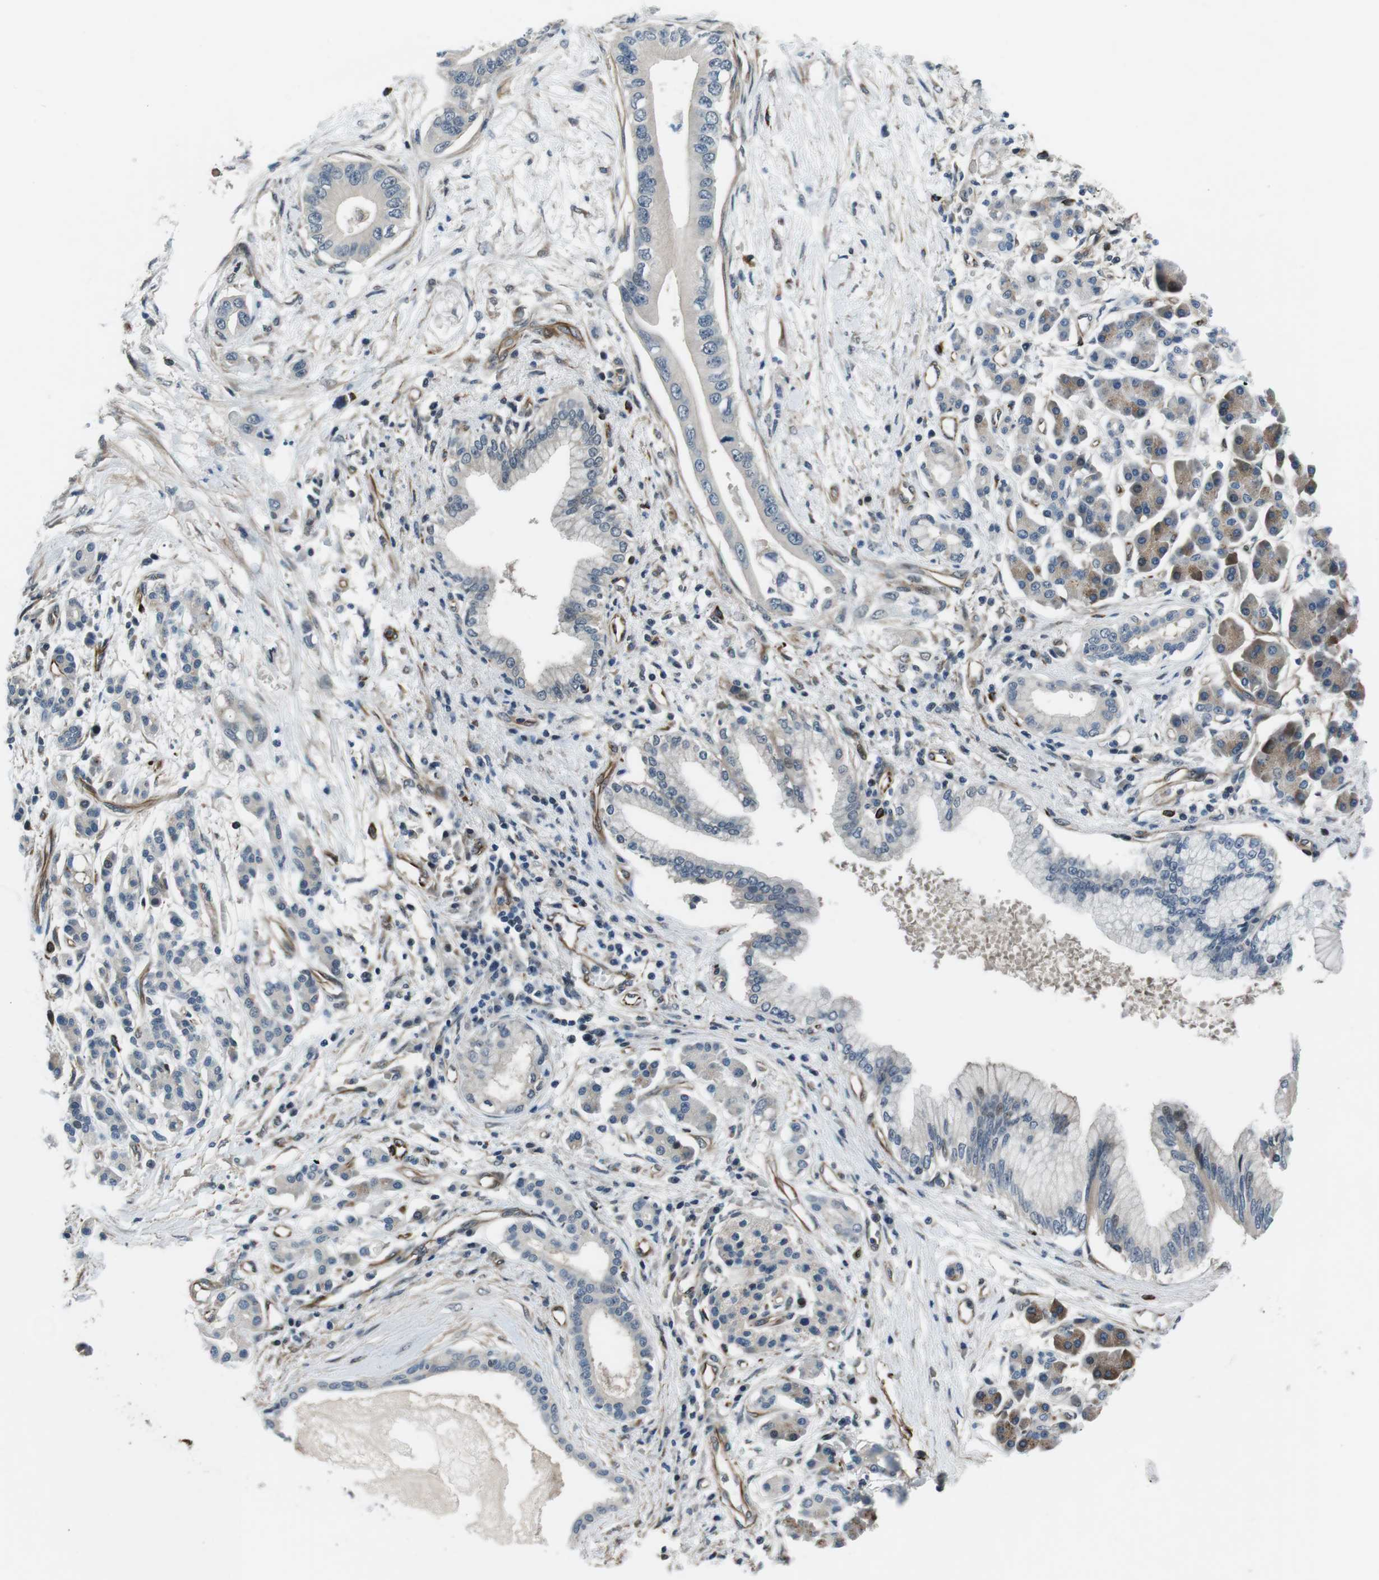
{"staining": {"intensity": "negative", "quantity": "none", "location": "none"}, "tissue": "pancreatic cancer", "cell_type": "Tumor cells", "image_type": "cancer", "snomed": [{"axis": "morphology", "description": "Adenocarcinoma, NOS"}, {"axis": "topography", "description": "Pancreas"}], "caption": "Immunohistochemistry histopathology image of pancreatic adenocarcinoma stained for a protein (brown), which shows no positivity in tumor cells. Nuclei are stained in blue.", "gene": "LRRC49", "patient": {"sex": "male", "age": 77}}